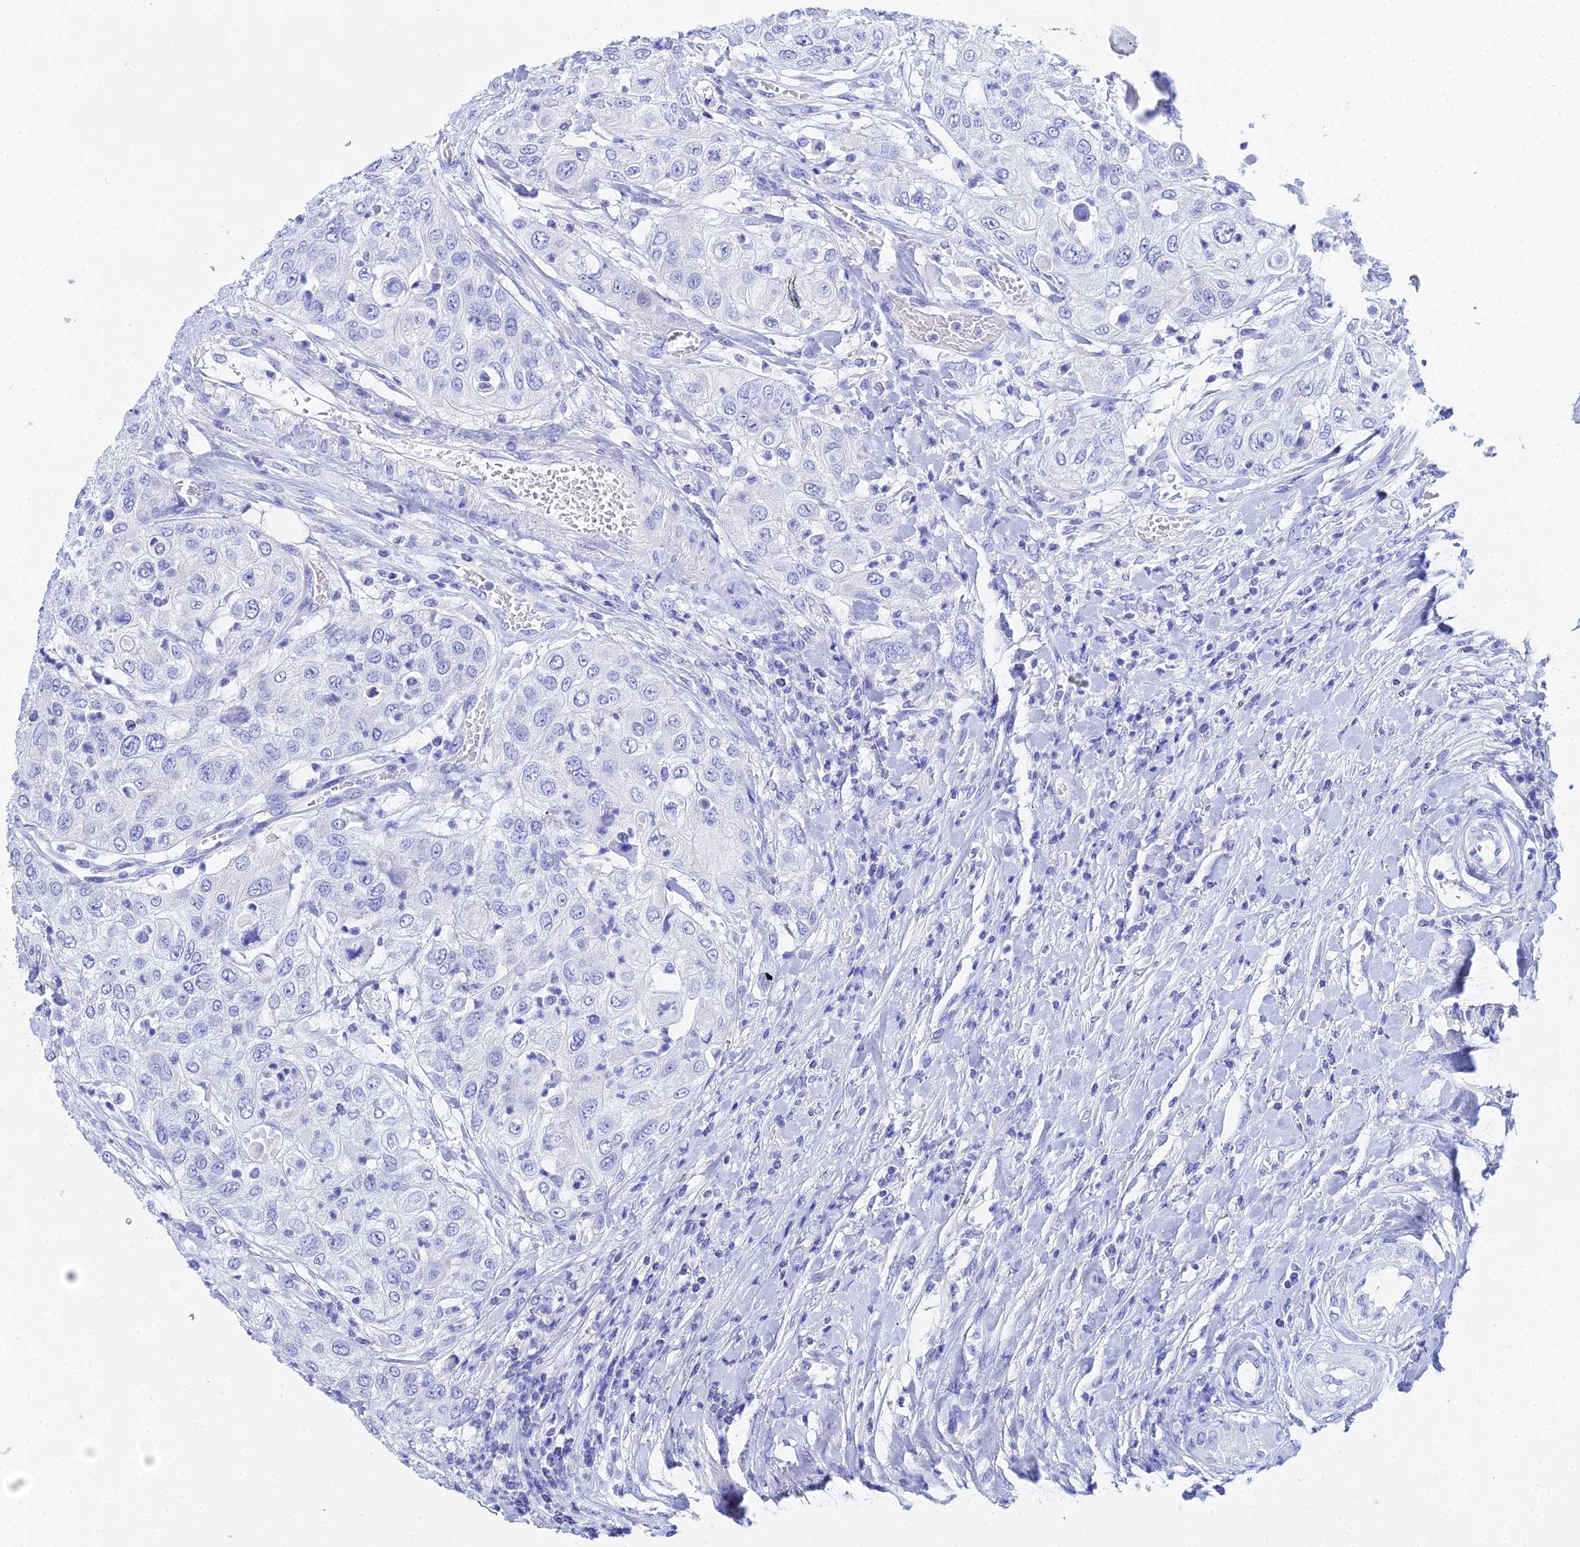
{"staining": {"intensity": "negative", "quantity": "none", "location": "none"}, "tissue": "urothelial cancer", "cell_type": "Tumor cells", "image_type": "cancer", "snomed": [{"axis": "morphology", "description": "Urothelial carcinoma, High grade"}, {"axis": "topography", "description": "Urinary bladder"}], "caption": "DAB (3,3'-diaminobenzidine) immunohistochemical staining of human urothelial cancer demonstrates no significant expression in tumor cells. The staining was performed using DAB to visualize the protein expression in brown, while the nuclei were stained in blue with hematoxylin (Magnification: 20x).", "gene": "CELA3A", "patient": {"sex": "female", "age": 79}}